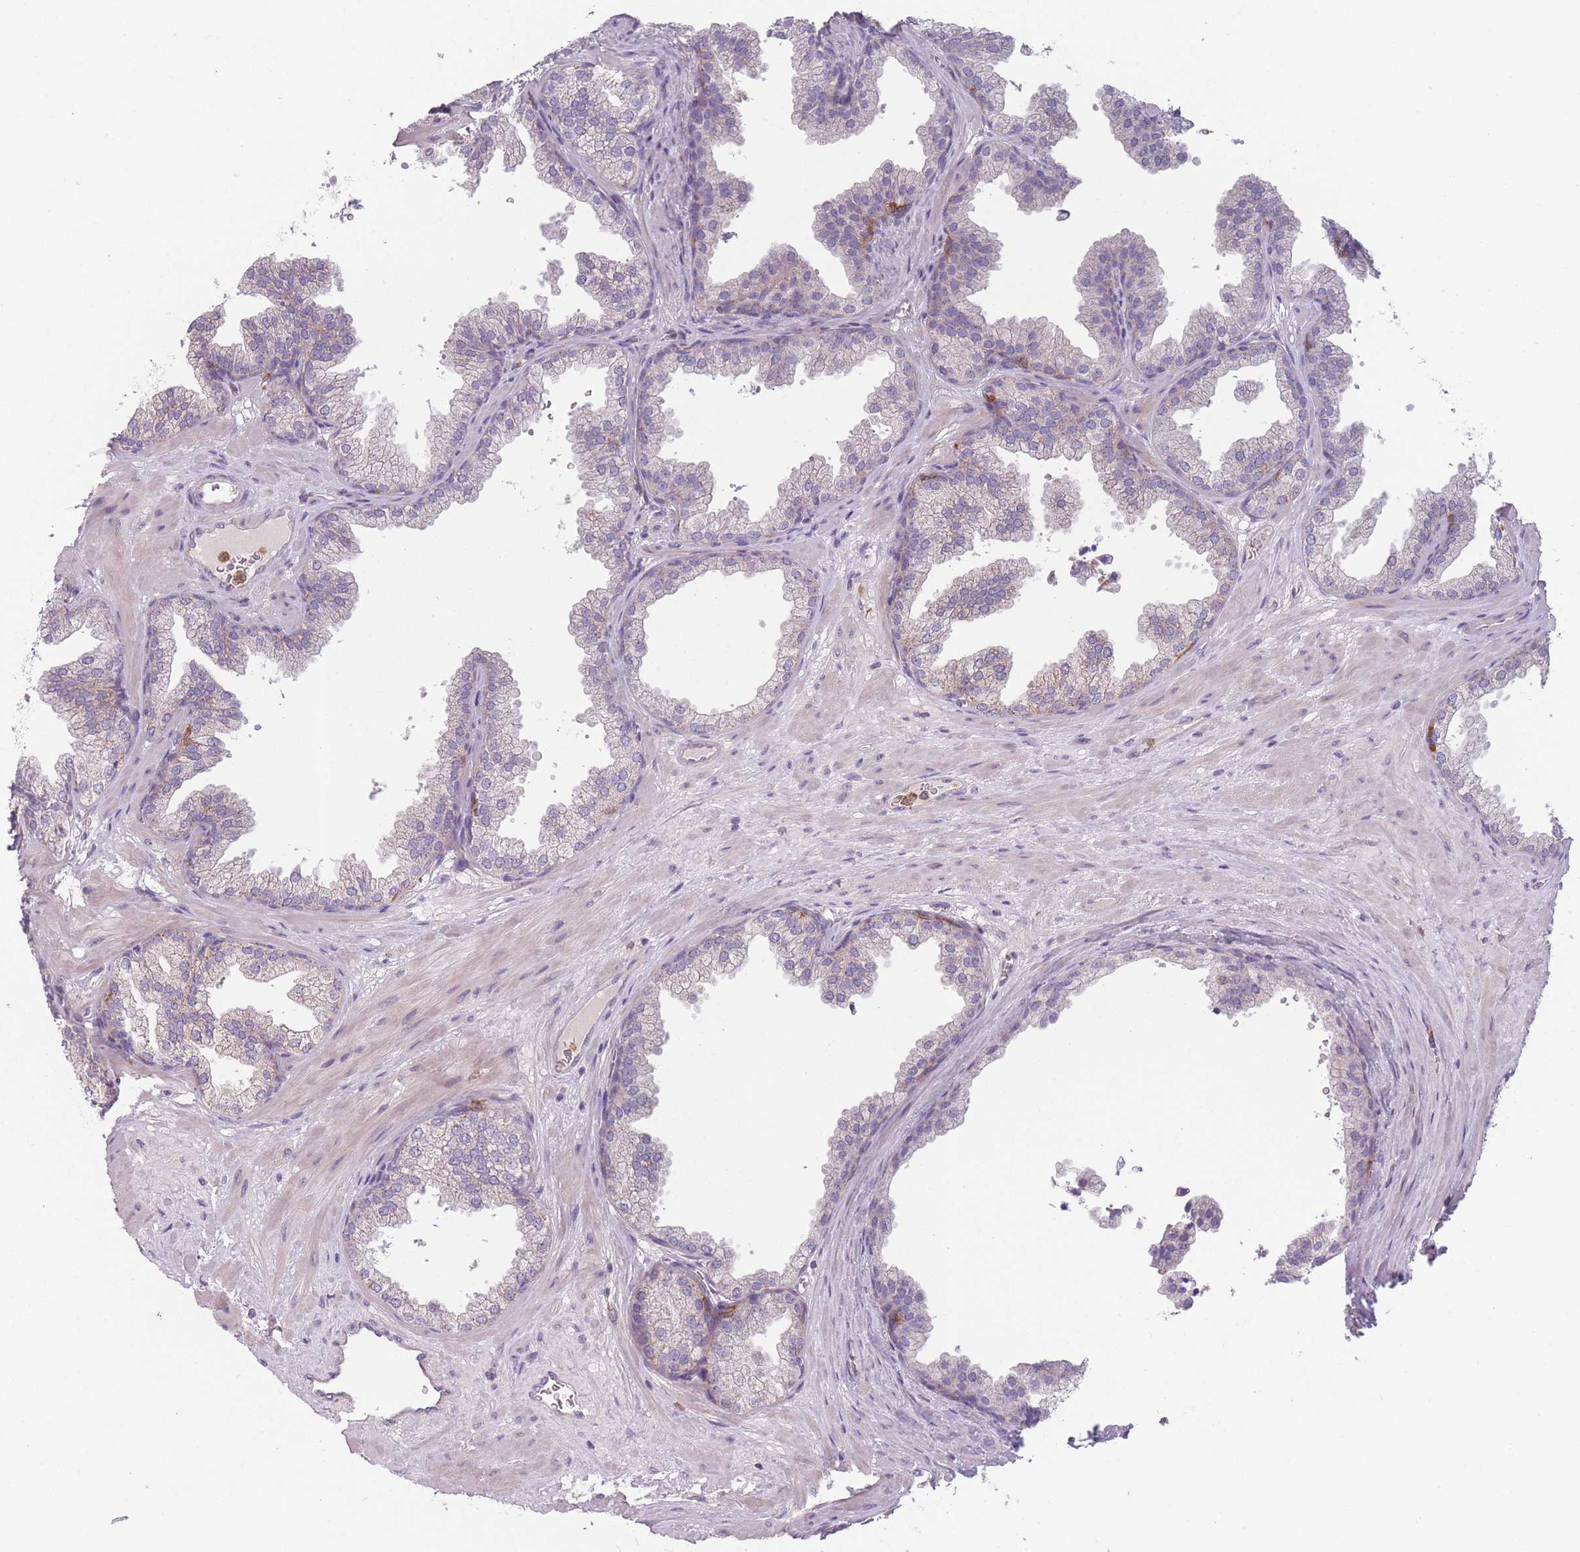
{"staining": {"intensity": "moderate", "quantity": "<25%", "location": "cytoplasmic/membranous"}, "tissue": "prostate", "cell_type": "Glandular cells", "image_type": "normal", "snomed": [{"axis": "morphology", "description": "Normal tissue, NOS"}, {"axis": "topography", "description": "Prostate"}], "caption": "Glandular cells show moderate cytoplasmic/membranous expression in approximately <25% of cells in benign prostate. The protein is shown in brown color, while the nuclei are stained blue.", "gene": "PRAM1", "patient": {"sex": "male", "age": 37}}